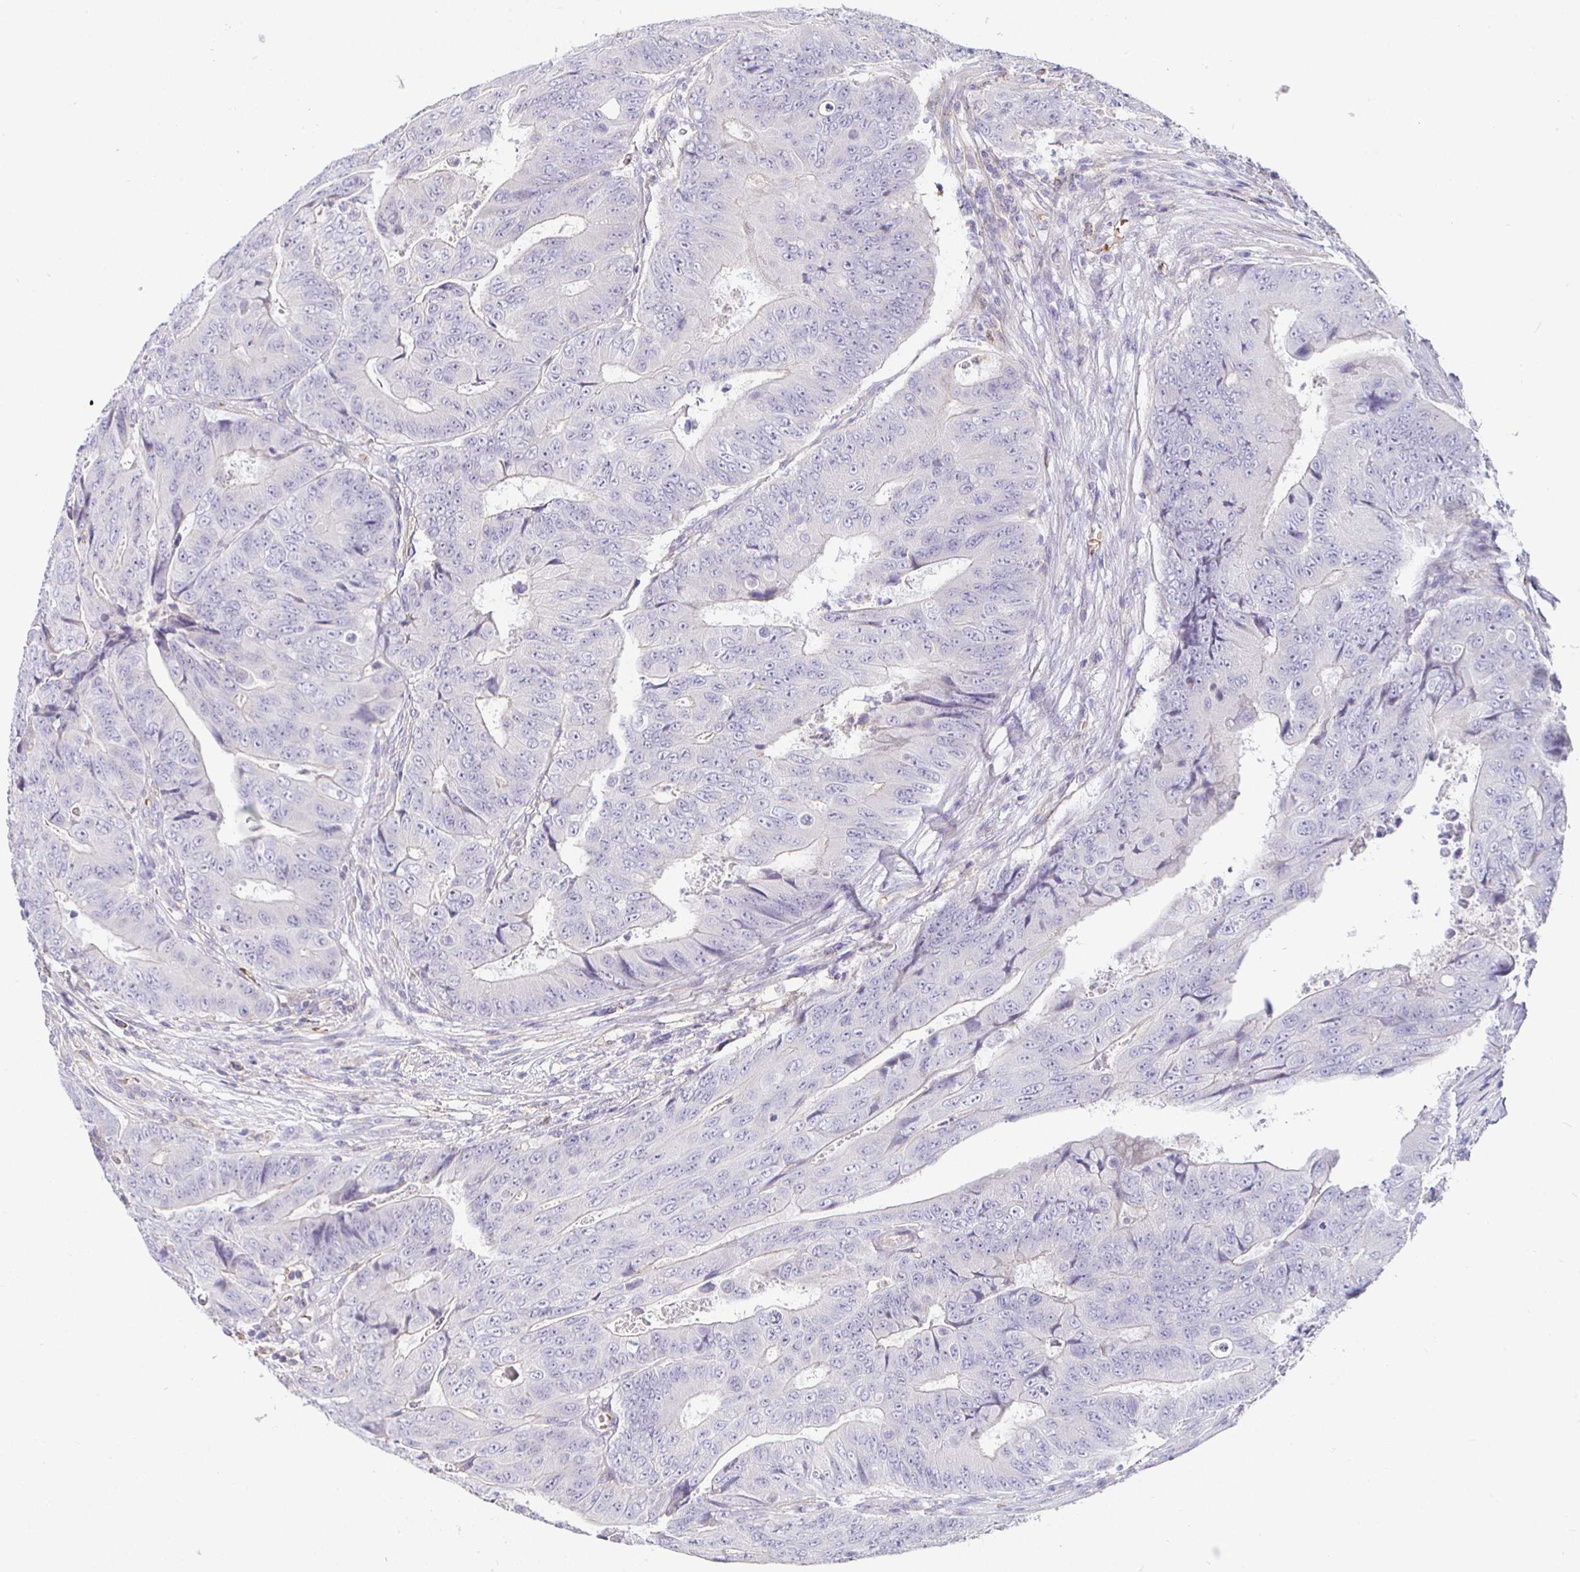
{"staining": {"intensity": "negative", "quantity": "none", "location": "none"}, "tissue": "colorectal cancer", "cell_type": "Tumor cells", "image_type": "cancer", "snomed": [{"axis": "morphology", "description": "Adenocarcinoma, NOS"}, {"axis": "topography", "description": "Colon"}], "caption": "Tumor cells show no significant positivity in colorectal cancer (adenocarcinoma).", "gene": "SIRPA", "patient": {"sex": "female", "age": 48}}